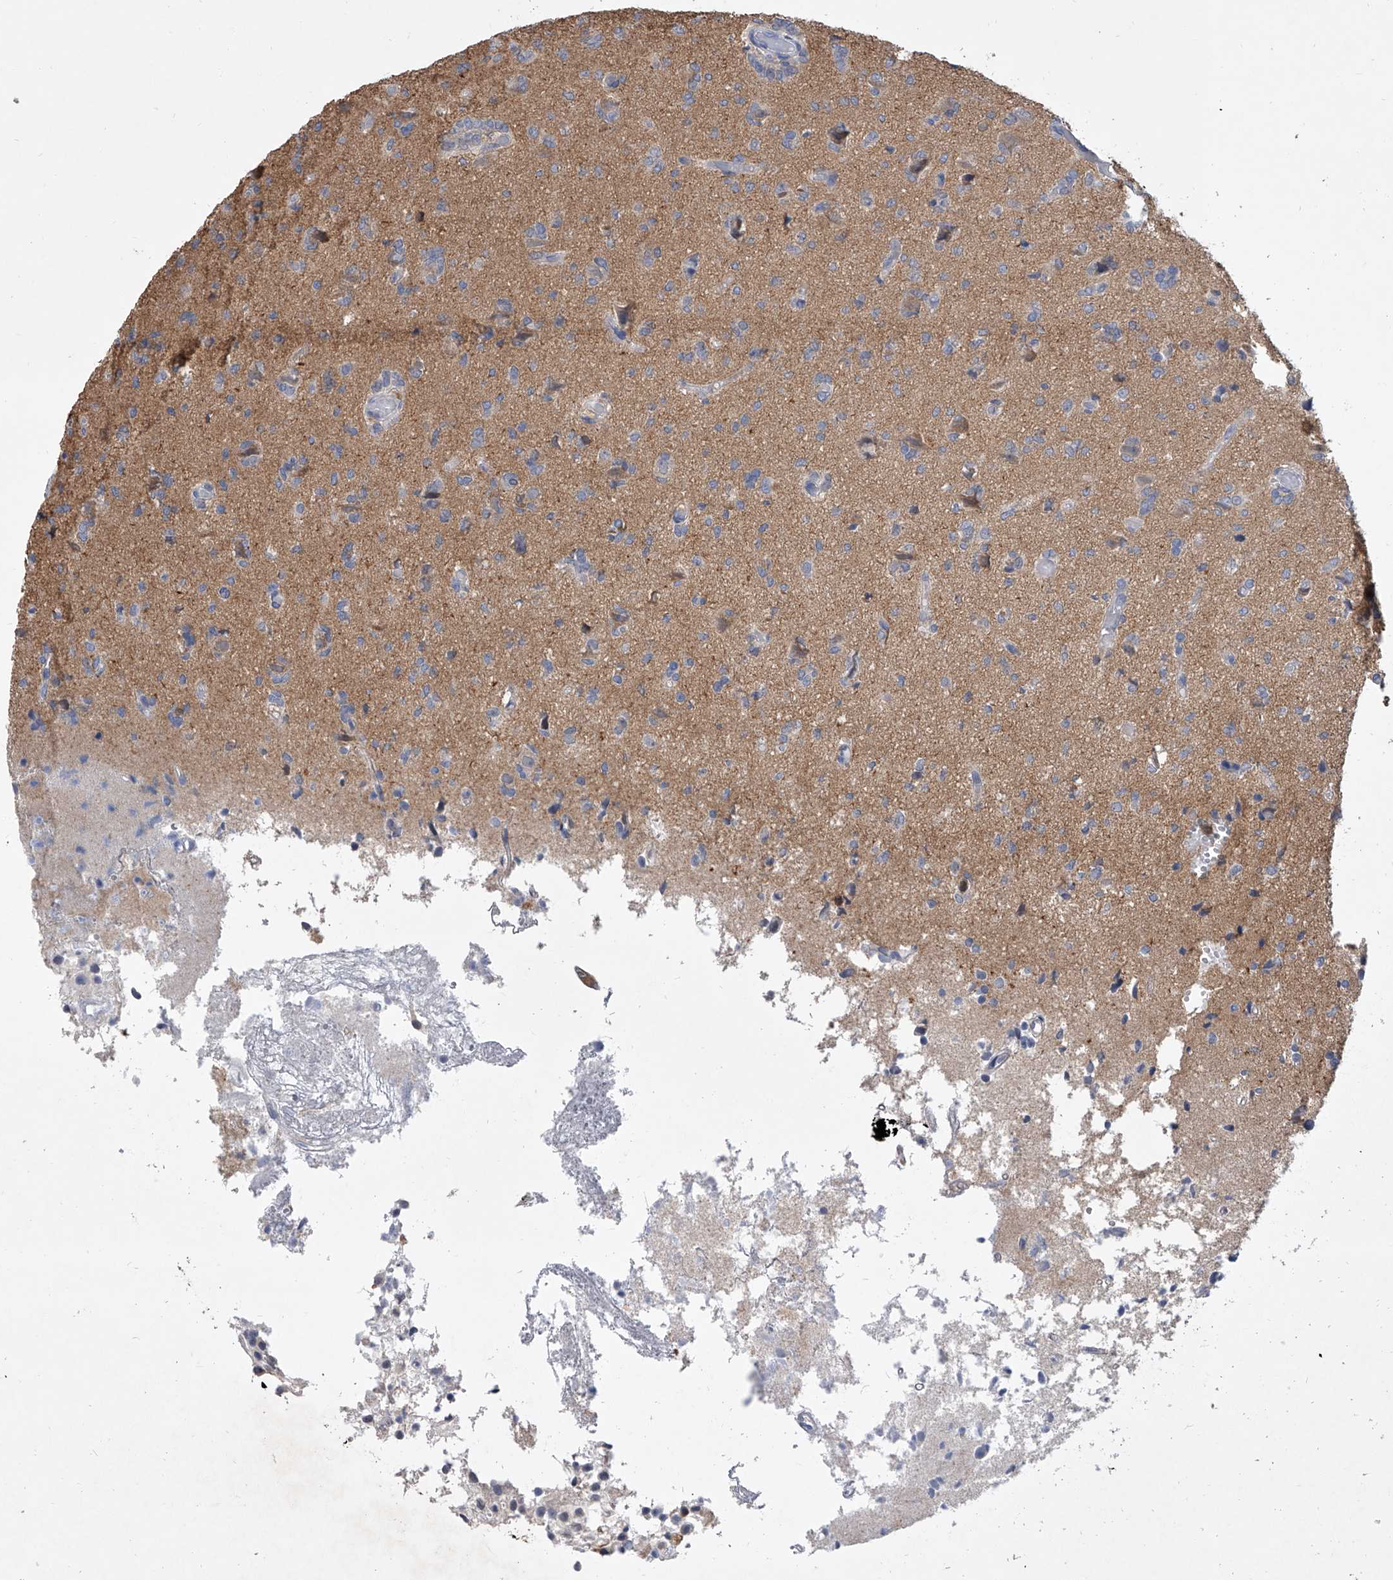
{"staining": {"intensity": "negative", "quantity": "none", "location": "none"}, "tissue": "glioma", "cell_type": "Tumor cells", "image_type": "cancer", "snomed": [{"axis": "morphology", "description": "Glioma, malignant, High grade"}, {"axis": "topography", "description": "Brain"}], "caption": "The histopathology image reveals no significant staining in tumor cells of malignant glioma (high-grade).", "gene": "BHLHE23", "patient": {"sex": "female", "age": 59}}